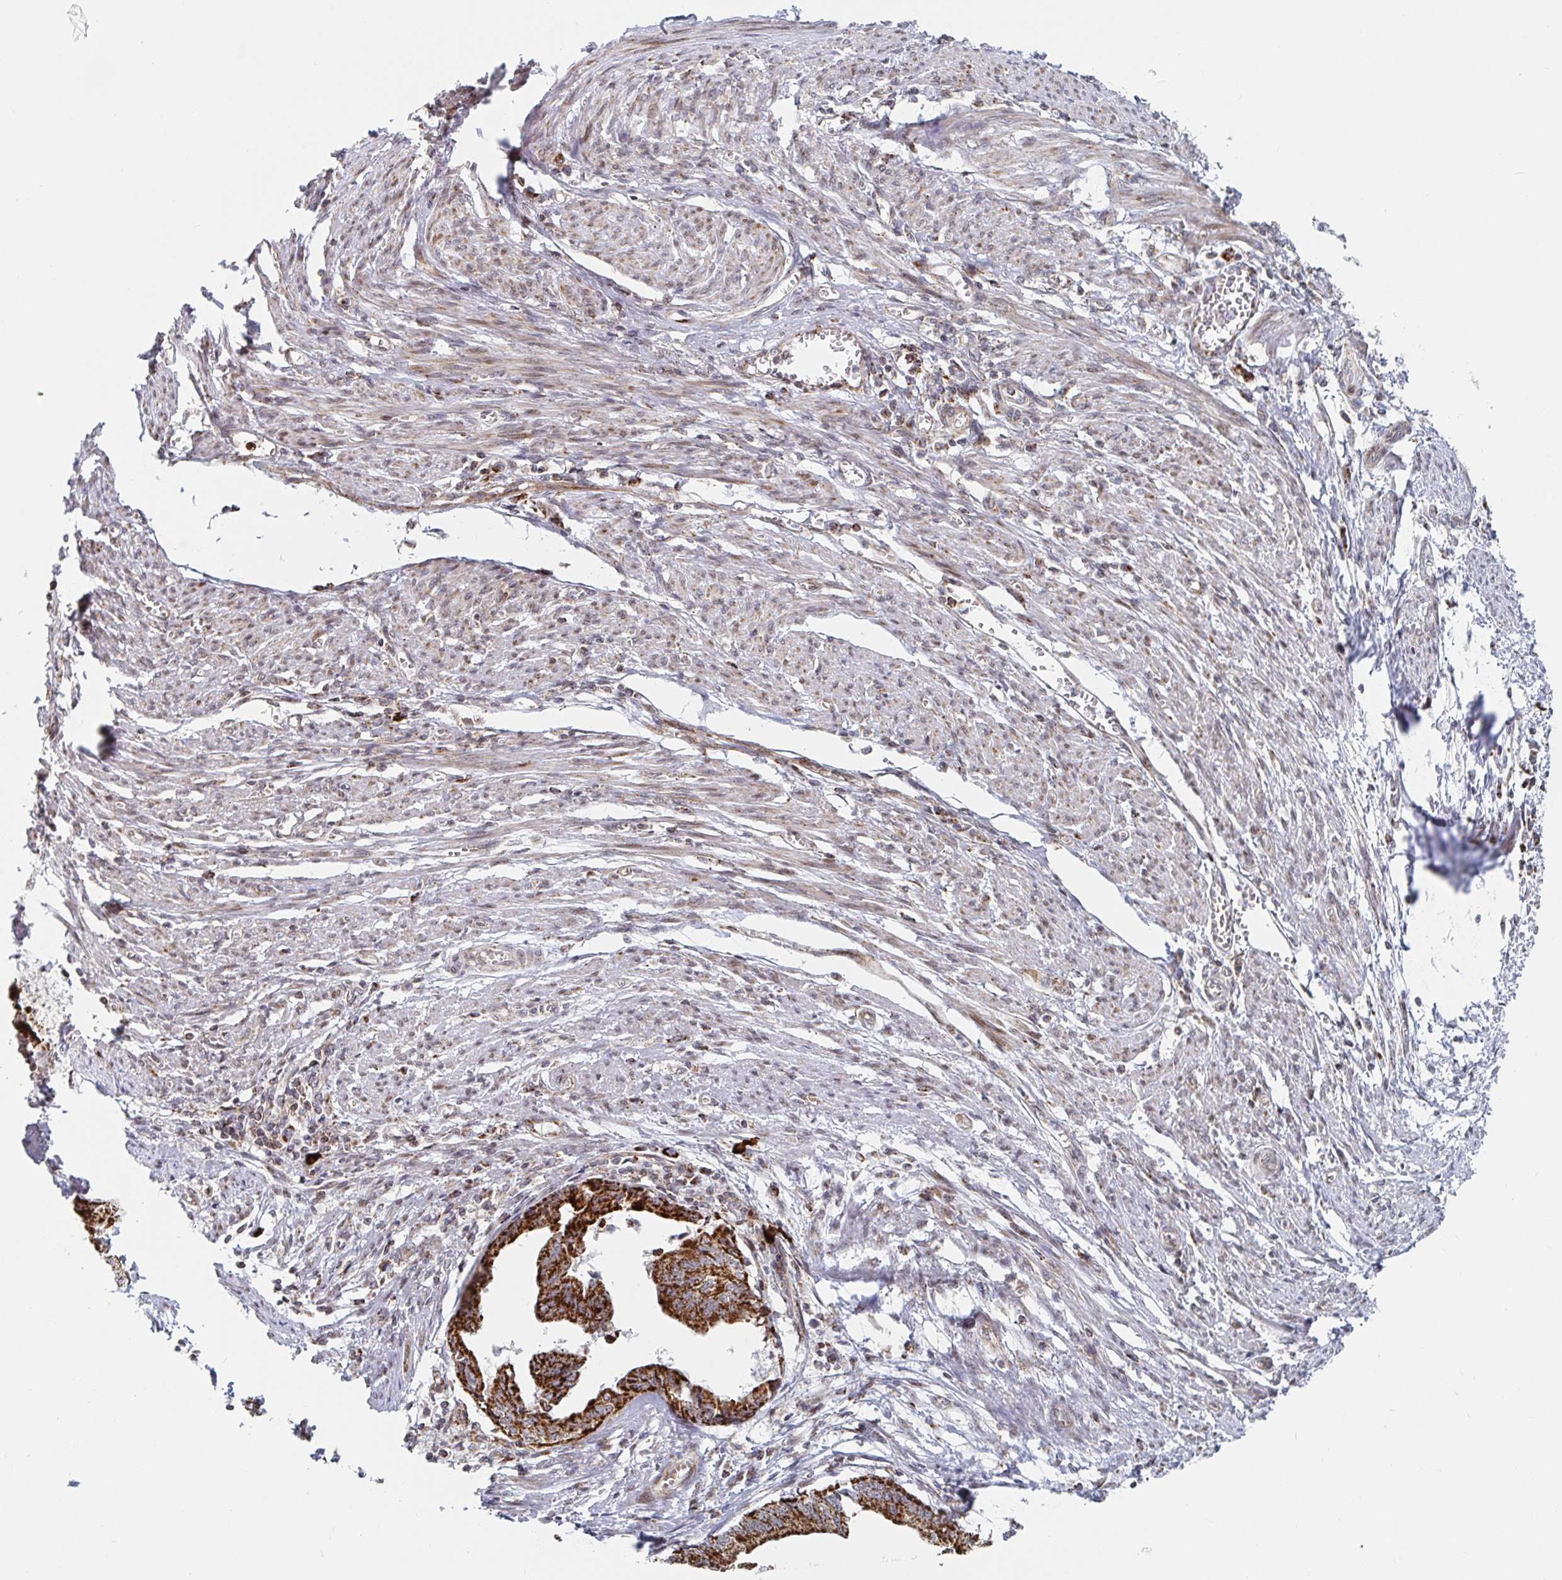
{"staining": {"intensity": "strong", "quantity": ">75%", "location": "cytoplasmic/membranous"}, "tissue": "endometrial cancer", "cell_type": "Tumor cells", "image_type": "cancer", "snomed": [{"axis": "morphology", "description": "Adenocarcinoma, NOS"}, {"axis": "topography", "description": "Endometrium"}], "caption": "Brown immunohistochemical staining in human endometrial cancer (adenocarcinoma) reveals strong cytoplasmic/membranous positivity in approximately >75% of tumor cells. (DAB (3,3'-diaminobenzidine) IHC, brown staining for protein, blue staining for nuclei).", "gene": "STARD8", "patient": {"sex": "female", "age": 65}}